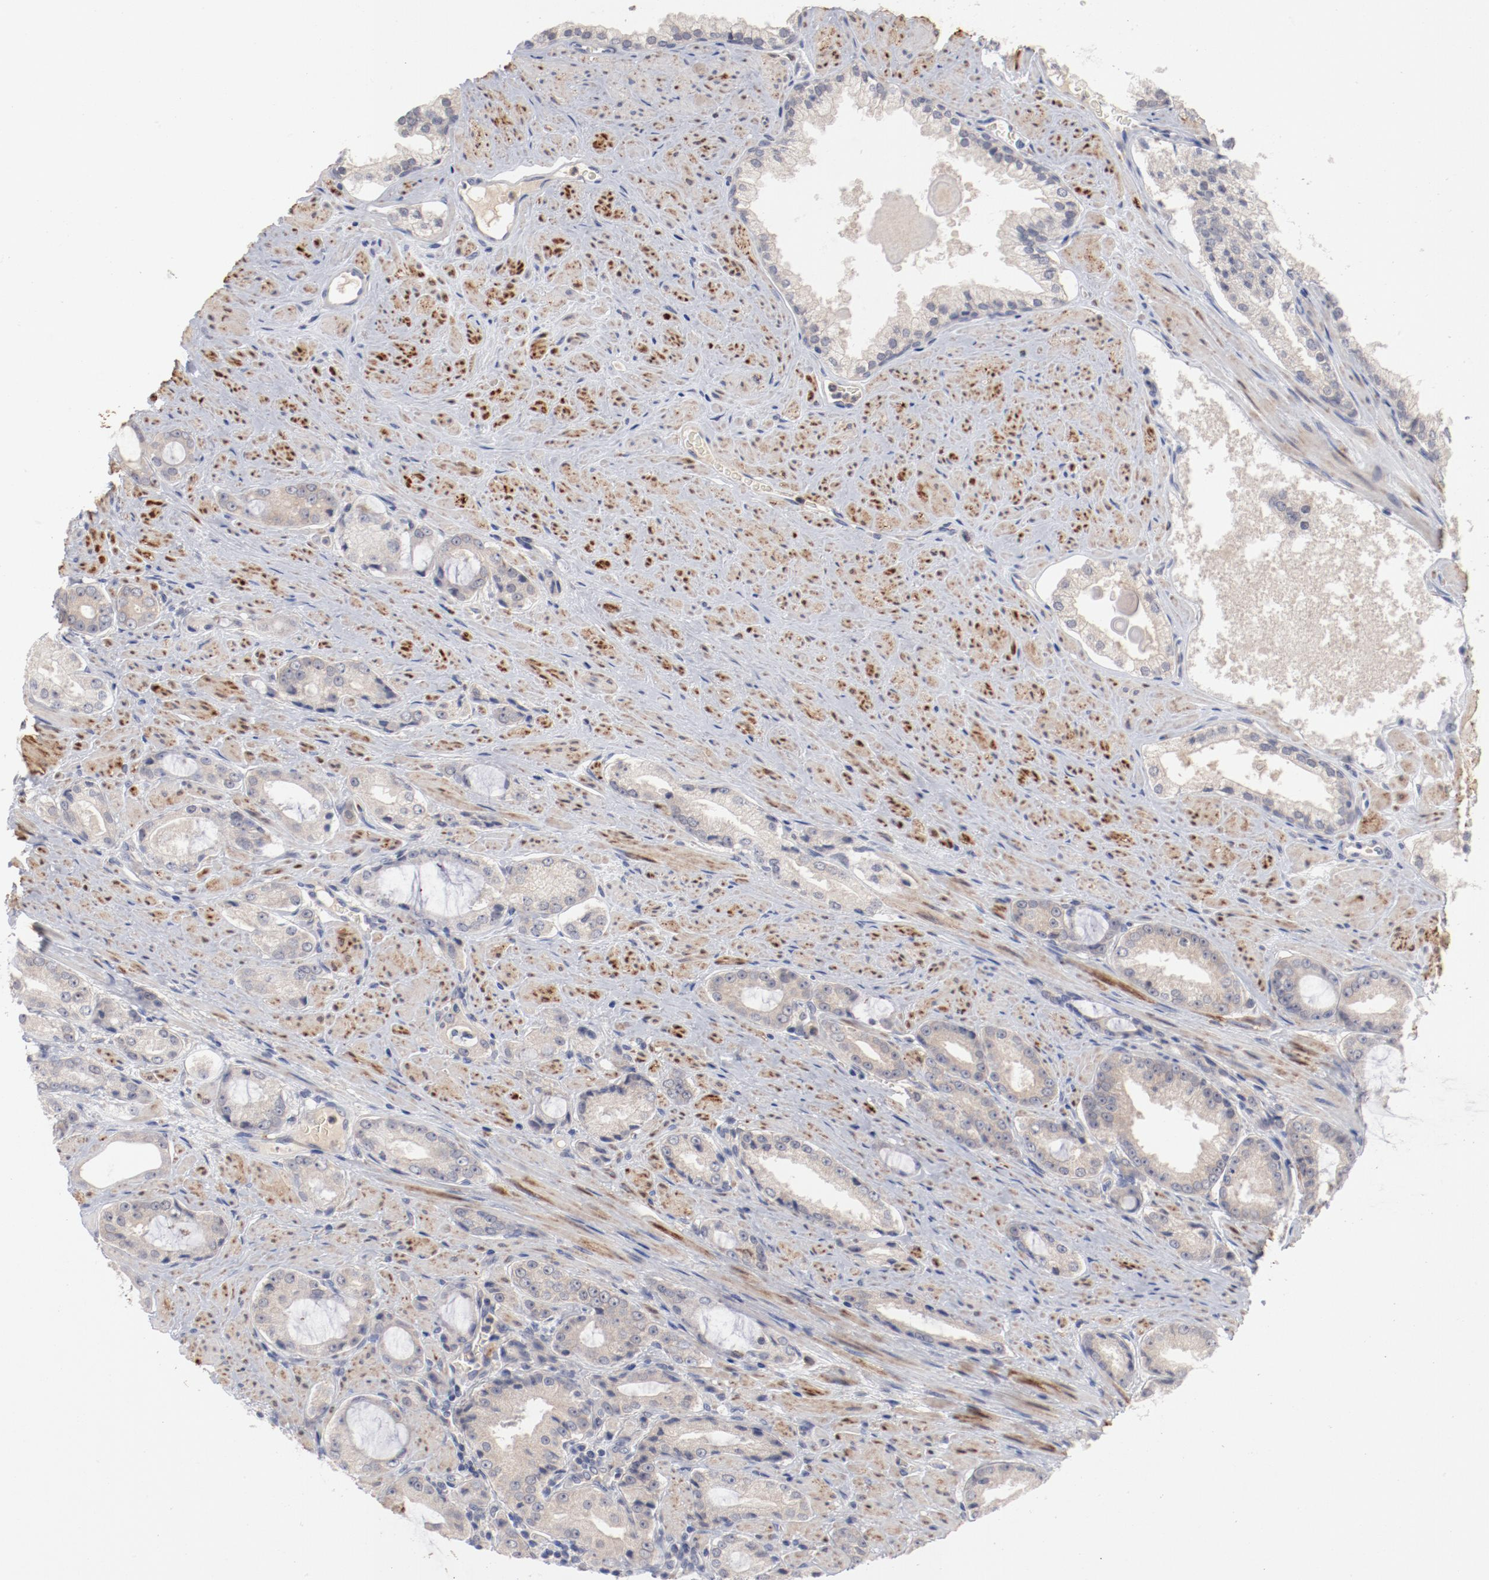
{"staining": {"intensity": "weak", "quantity": "25%-75%", "location": "cytoplasmic/membranous"}, "tissue": "prostate cancer", "cell_type": "Tumor cells", "image_type": "cancer", "snomed": [{"axis": "morphology", "description": "Adenocarcinoma, Medium grade"}, {"axis": "topography", "description": "Prostate"}], "caption": "Adenocarcinoma (medium-grade) (prostate) stained for a protein (brown) exhibits weak cytoplasmic/membranous positive positivity in approximately 25%-75% of tumor cells.", "gene": "SH3BGR", "patient": {"sex": "male", "age": 60}}